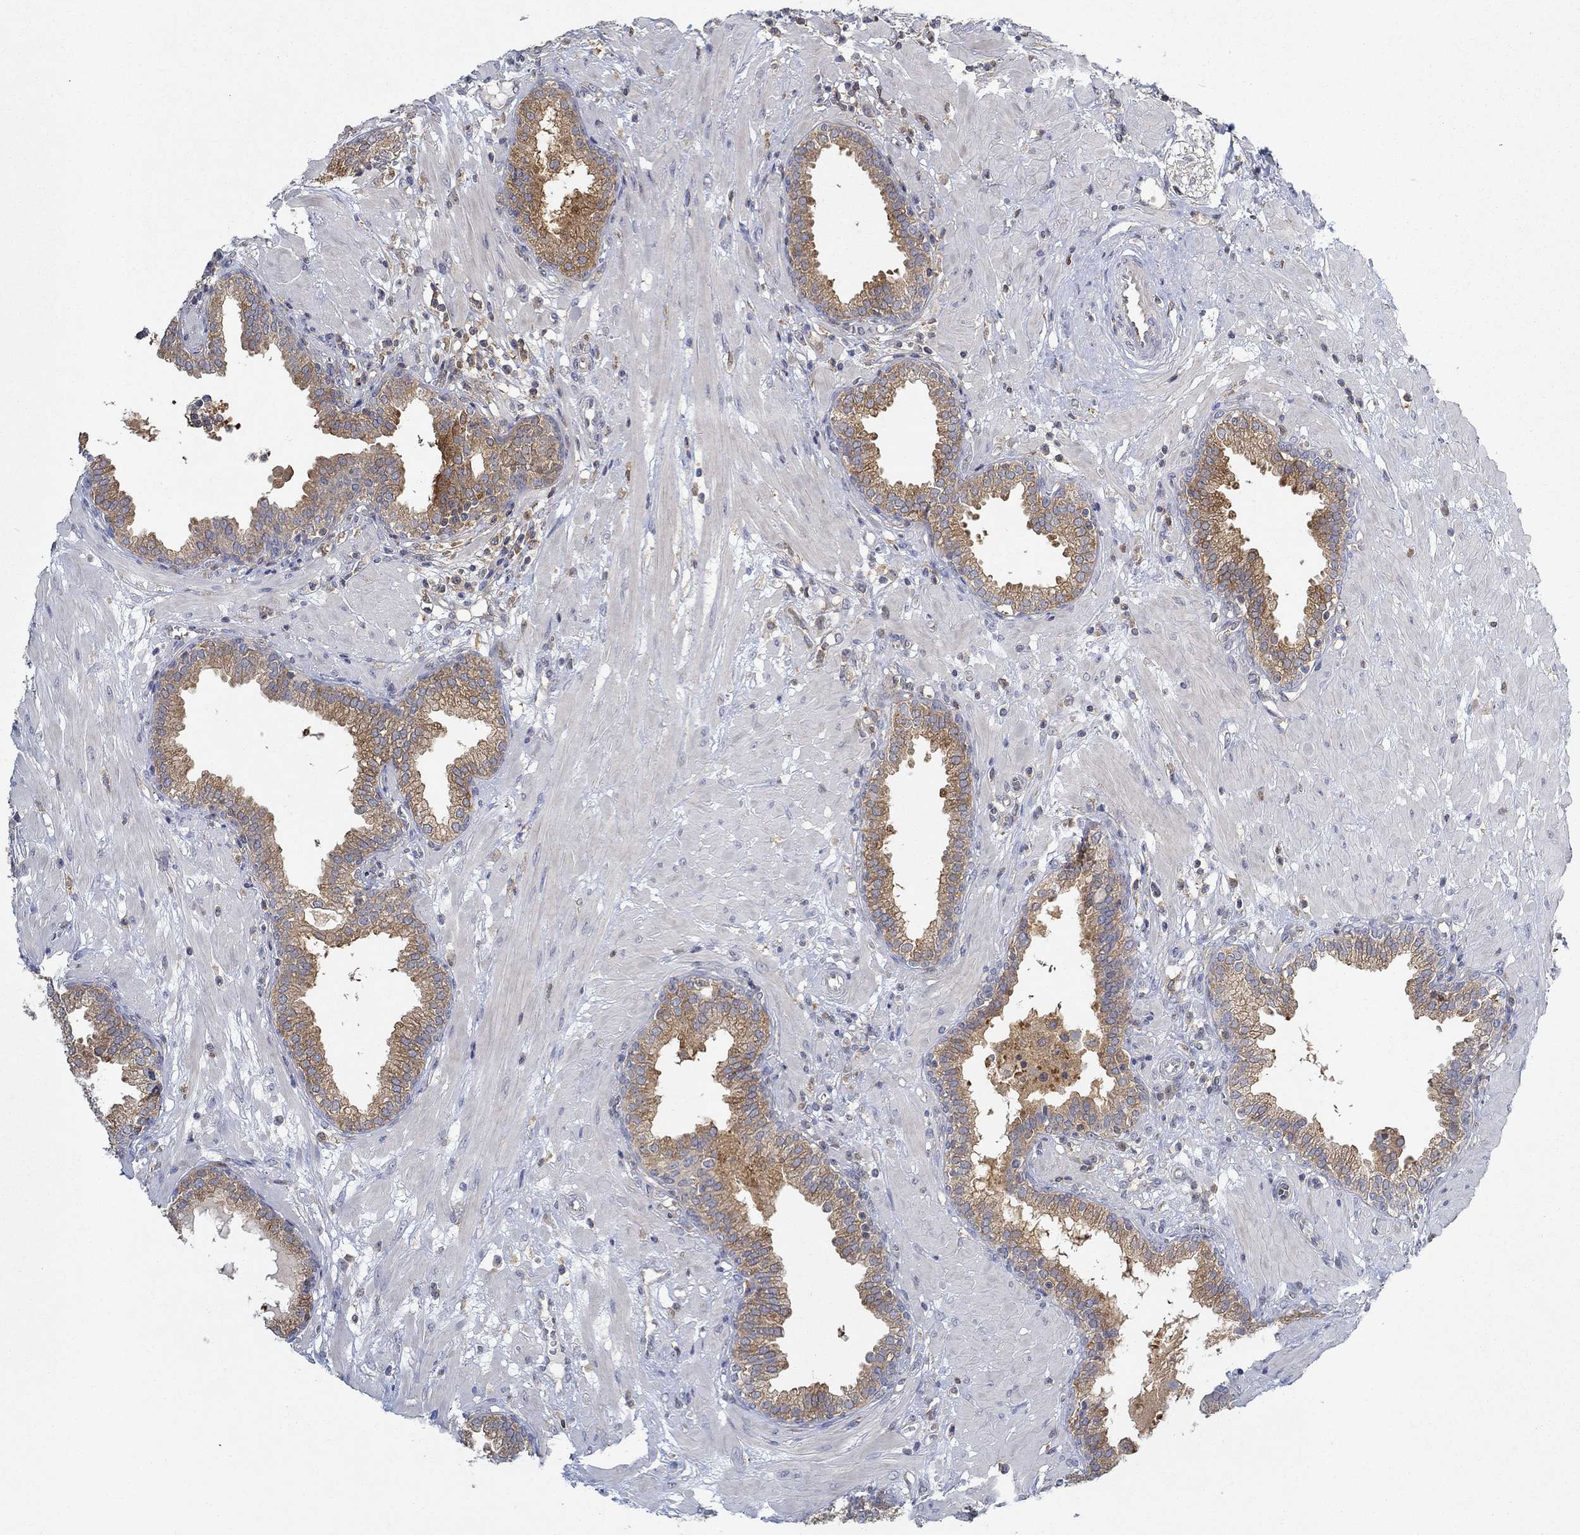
{"staining": {"intensity": "moderate", "quantity": "25%-75%", "location": "cytoplasmic/membranous"}, "tissue": "prostate", "cell_type": "Glandular cells", "image_type": "normal", "snomed": [{"axis": "morphology", "description": "Normal tissue, NOS"}, {"axis": "topography", "description": "Prostate"}], "caption": "The immunohistochemical stain highlights moderate cytoplasmic/membranous expression in glandular cells of unremarkable prostate.", "gene": "MTHFR", "patient": {"sex": "male", "age": 64}}